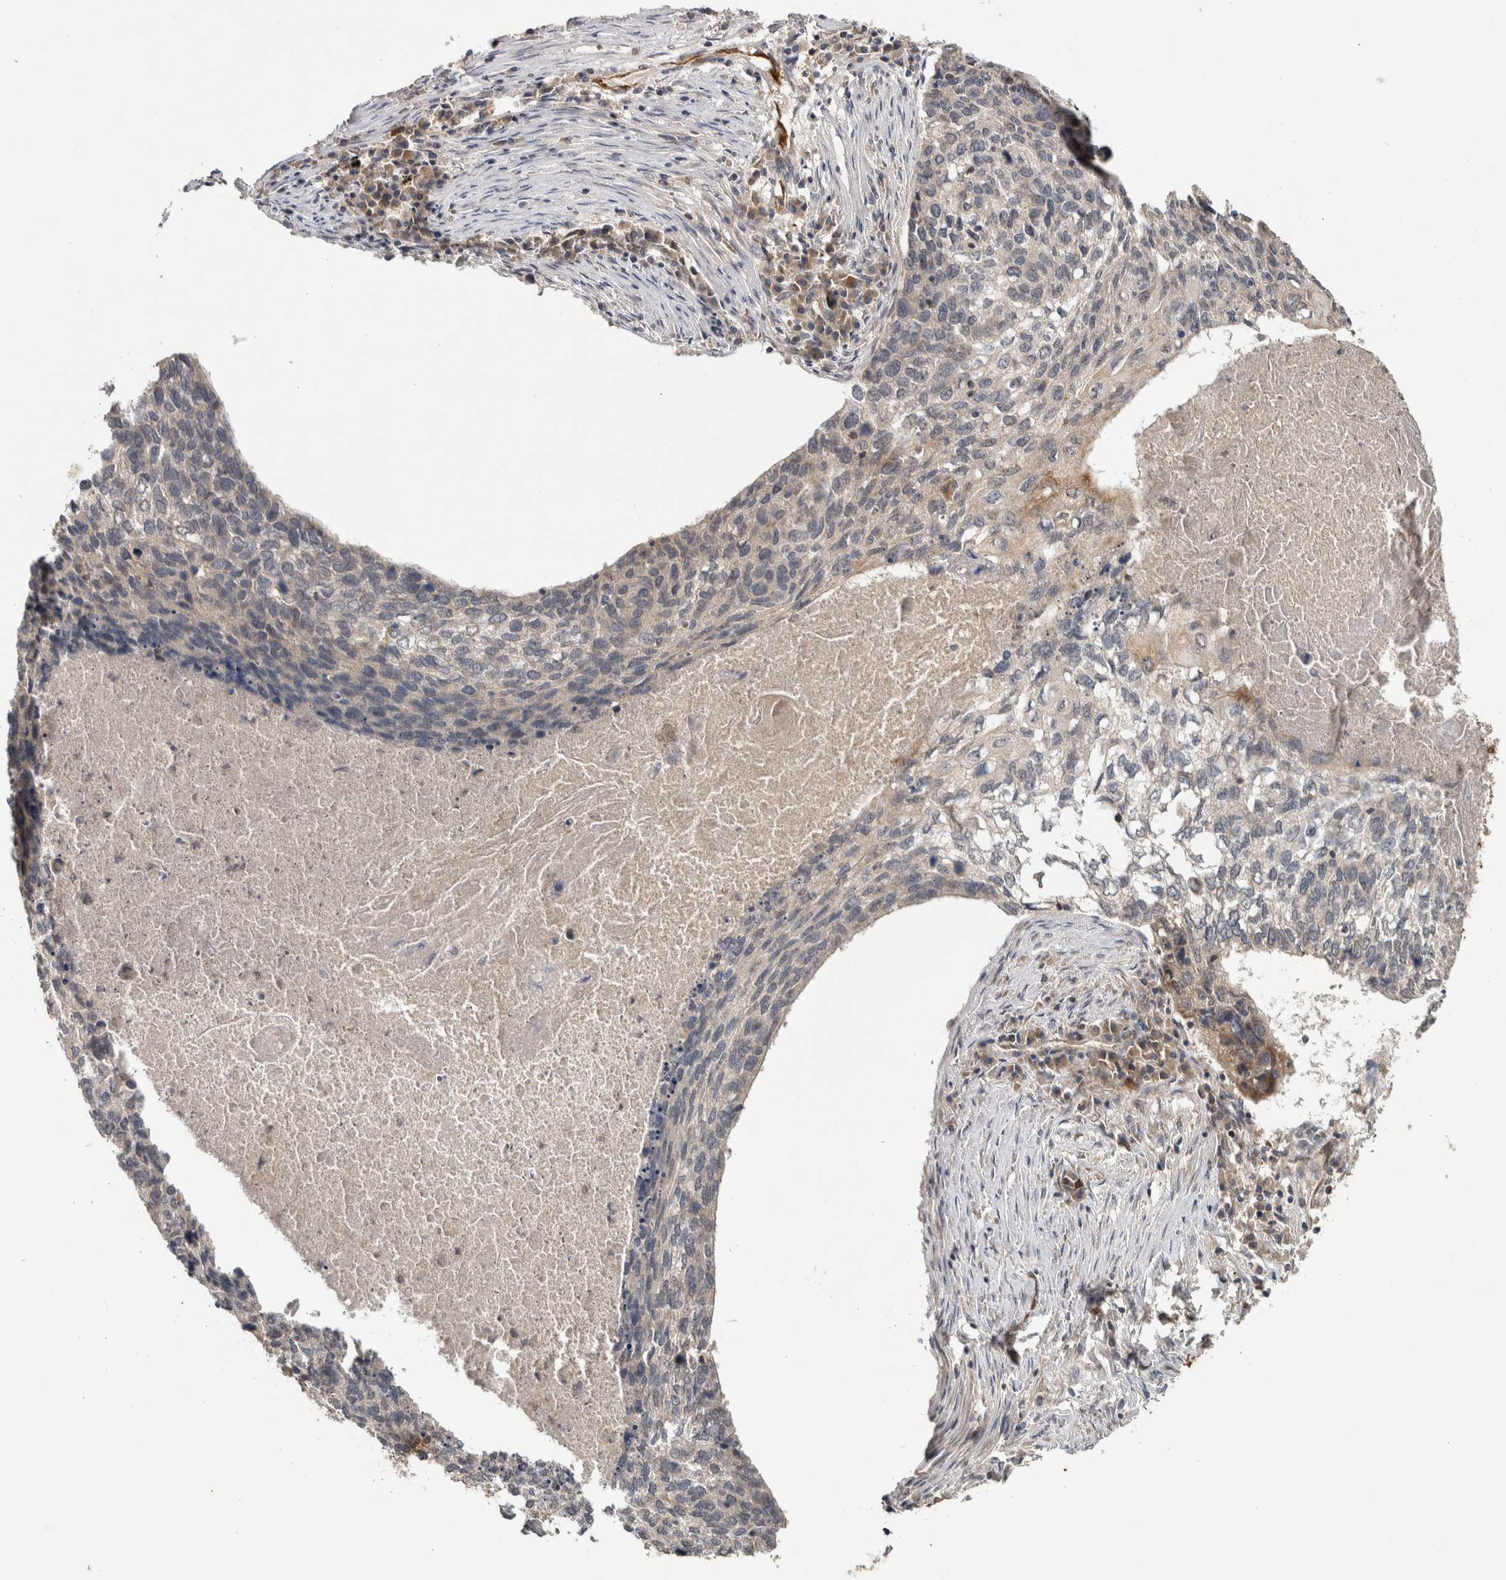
{"staining": {"intensity": "negative", "quantity": "none", "location": "none"}, "tissue": "lung cancer", "cell_type": "Tumor cells", "image_type": "cancer", "snomed": [{"axis": "morphology", "description": "Squamous cell carcinoma, NOS"}, {"axis": "topography", "description": "Lung"}], "caption": "Tumor cells show no significant protein staining in lung cancer (squamous cell carcinoma).", "gene": "HMOX2", "patient": {"sex": "female", "age": 63}}